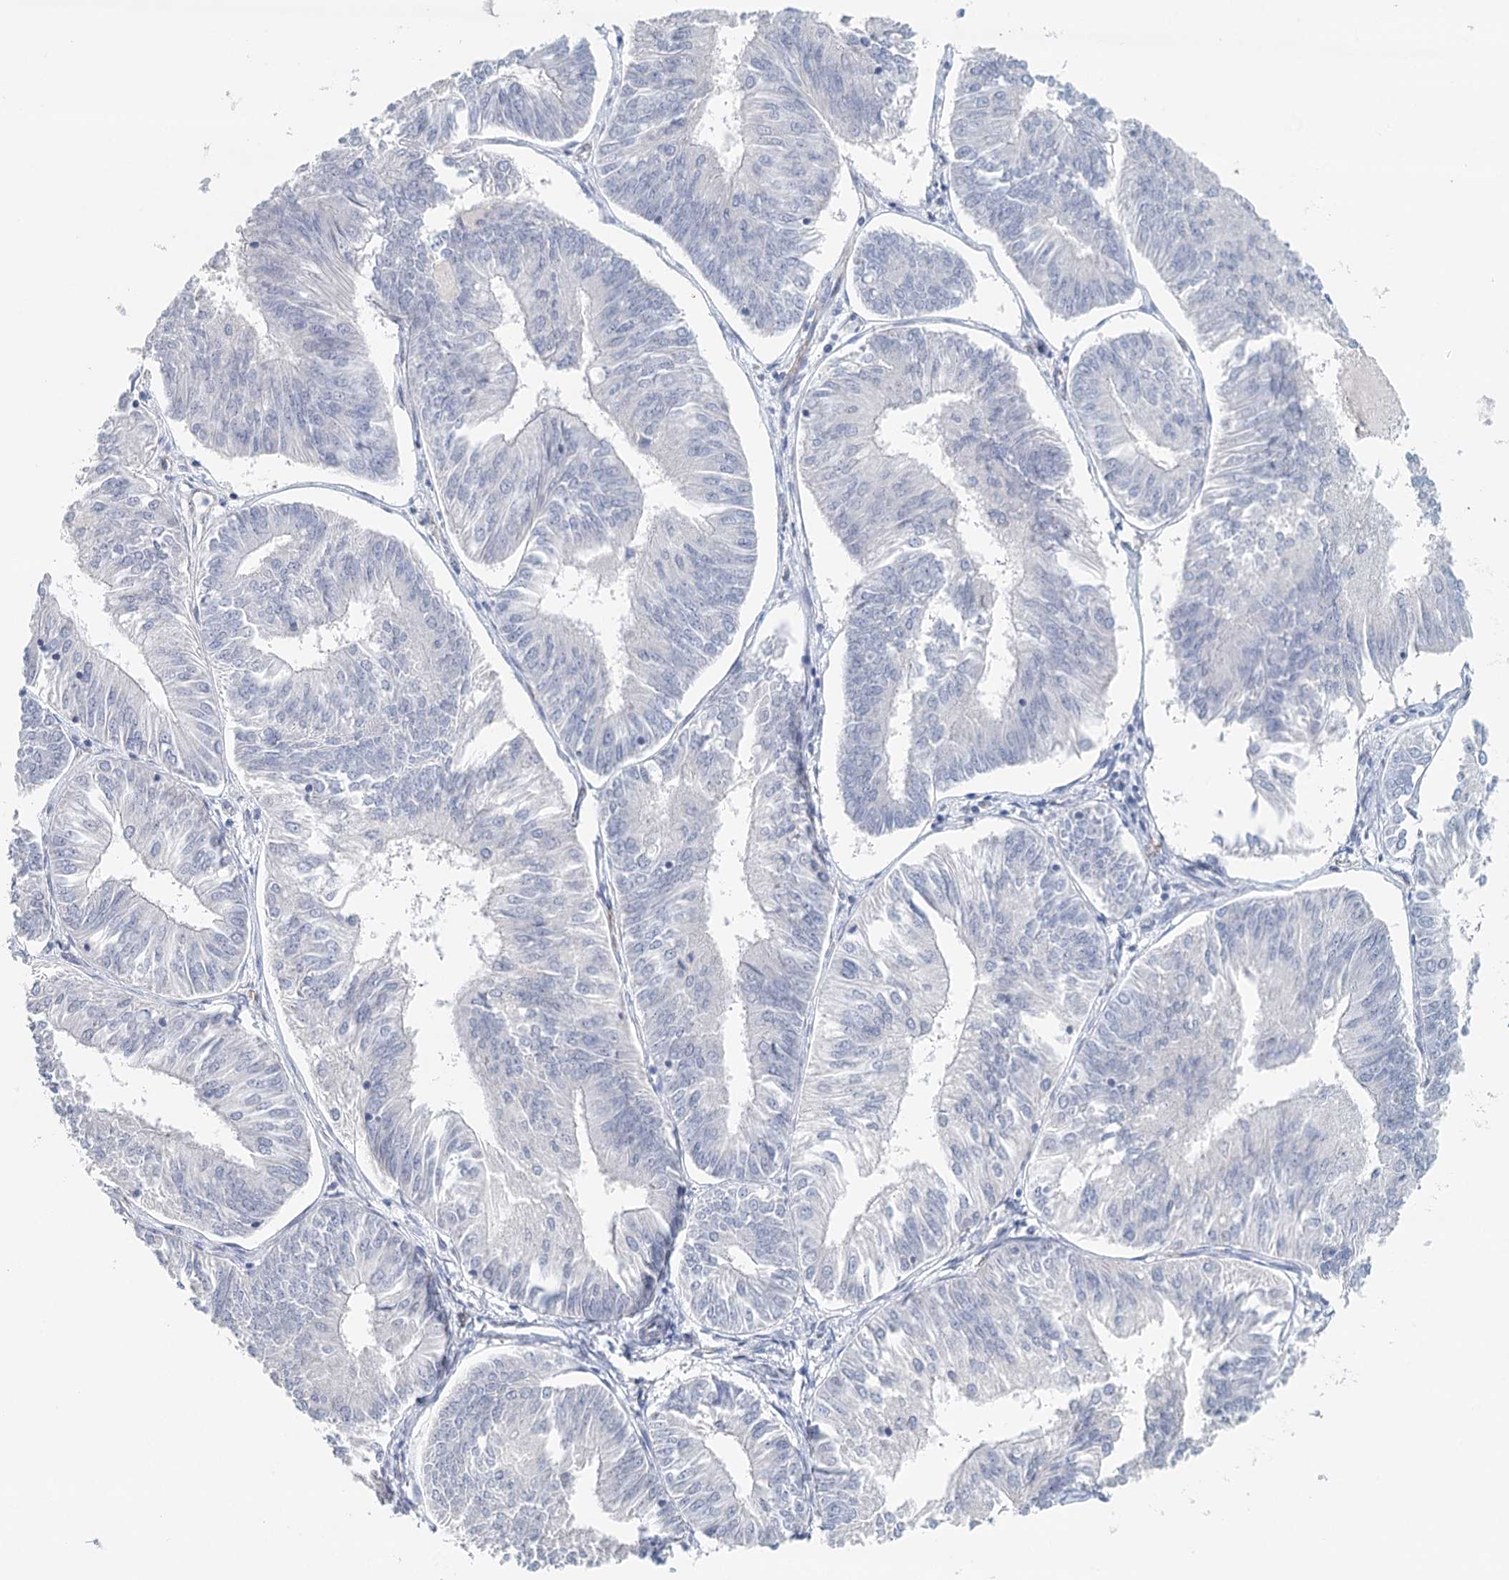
{"staining": {"intensity": "negative", "quantity": "none", "location": "none"}, "tissue": "endometrial cancer", "cell_type": "Tumor cells", "image_type": "cancer", "snomed": [{"axis": "morphology", "description": "Adenocarcinoma, NOS"}, {"axis": "topography", "description": "Endometrium"}], "caption": "A micrograph of adenocarcinoma (endometrial) stained for a protein demonstrates no brown staining in tumor cells.", "gene": "SYNPO", "patient": {"sex": "female", "age": 58}}